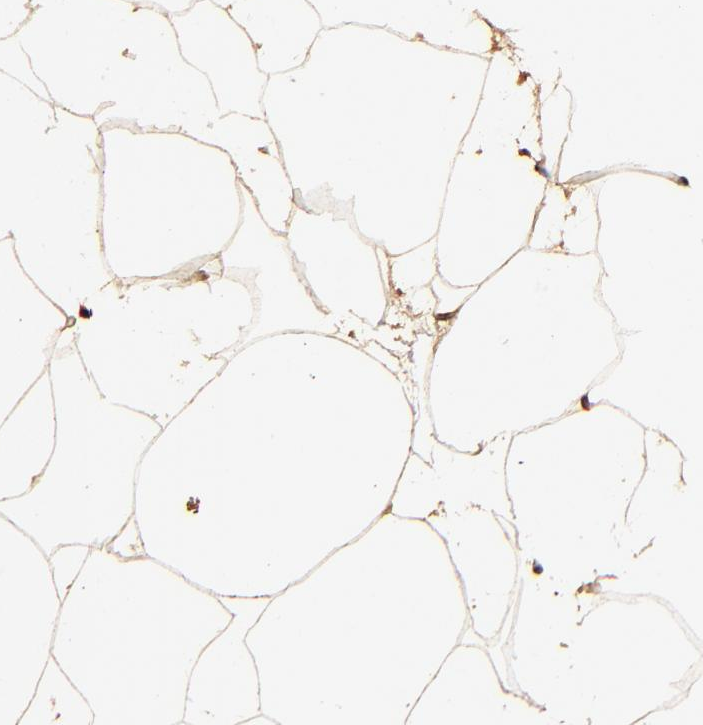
{"staining": {"intensity": "strong", "quantity": ">75%", "location": "cytoplasmic/membranous,nuclear"}, "tissue": "adipose tissue", "cell_type": "Adipocytes", "image_type": "normal", "snomed": [{"axis": "morphology", "description": "Normal tissue, NOS"}, {"axis": "morphology", "description": "Duct carcinoma"}, {"axis": "topography", "description": "Breast"}, {"axis": "topography", "description": "Adipose tissue"}], "caption": "Immunohistochemistry (IHC) image of normal adipose tissue: adipose tissue stained using IHC exhibits high levels of strong protein expression localized specifically in the cytoplasmic/membranous,nuclear of adipocytes, appearing as a cytoplasmic/membranous,nuclear brown color.", "gene": "MED12", "patient": {"sex": "female", "age": 37}}